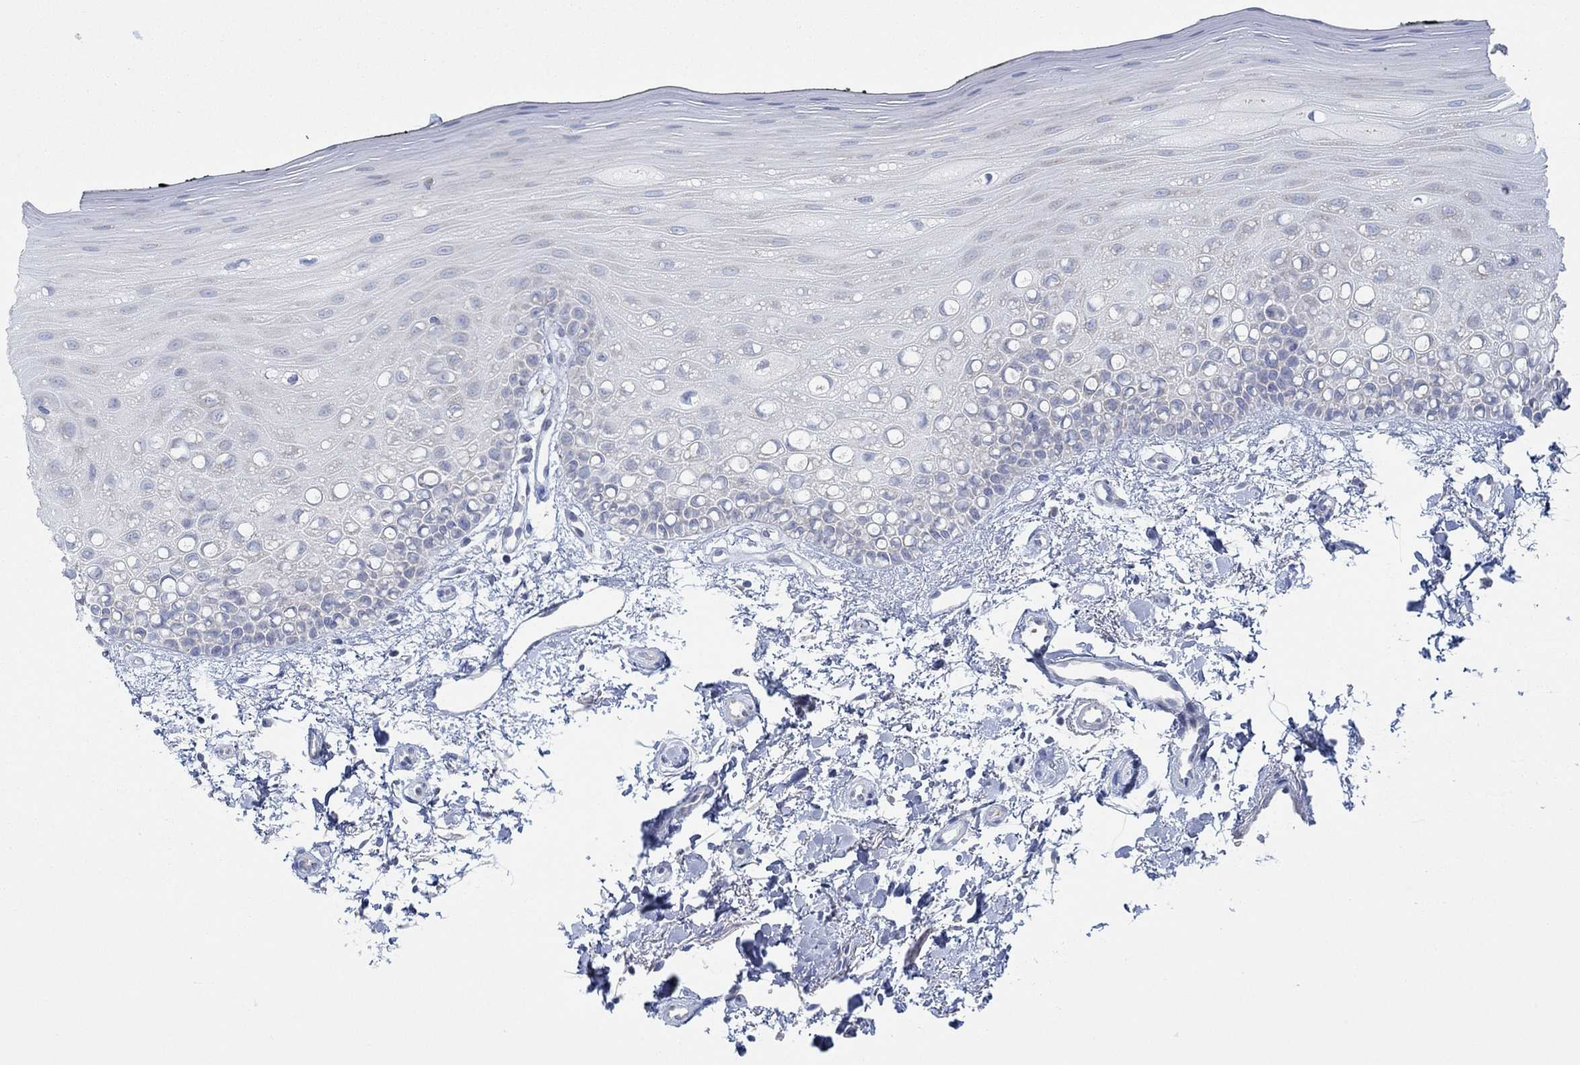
{"staining": {"intensity": "negative", "quantity": "none", "location": "none"}, "tissue": "oral mucosa", "cell_type": "Squamous epithelial cells", "image_type": "normal", "snomed": [{"axis": "morphology", "description": "Normal tissue, NOS"}, {"axis": "topography", "description": "Oral tissue"}], "caption": "DAB (3,3'-diaminobenzidine) immunohistochemical staining of normal human oral mucosa demonstrates no significant positivity in squamous epithelial cells.", "gene": "GLOD5", "patient": {"sex": "female", "age": 78}}